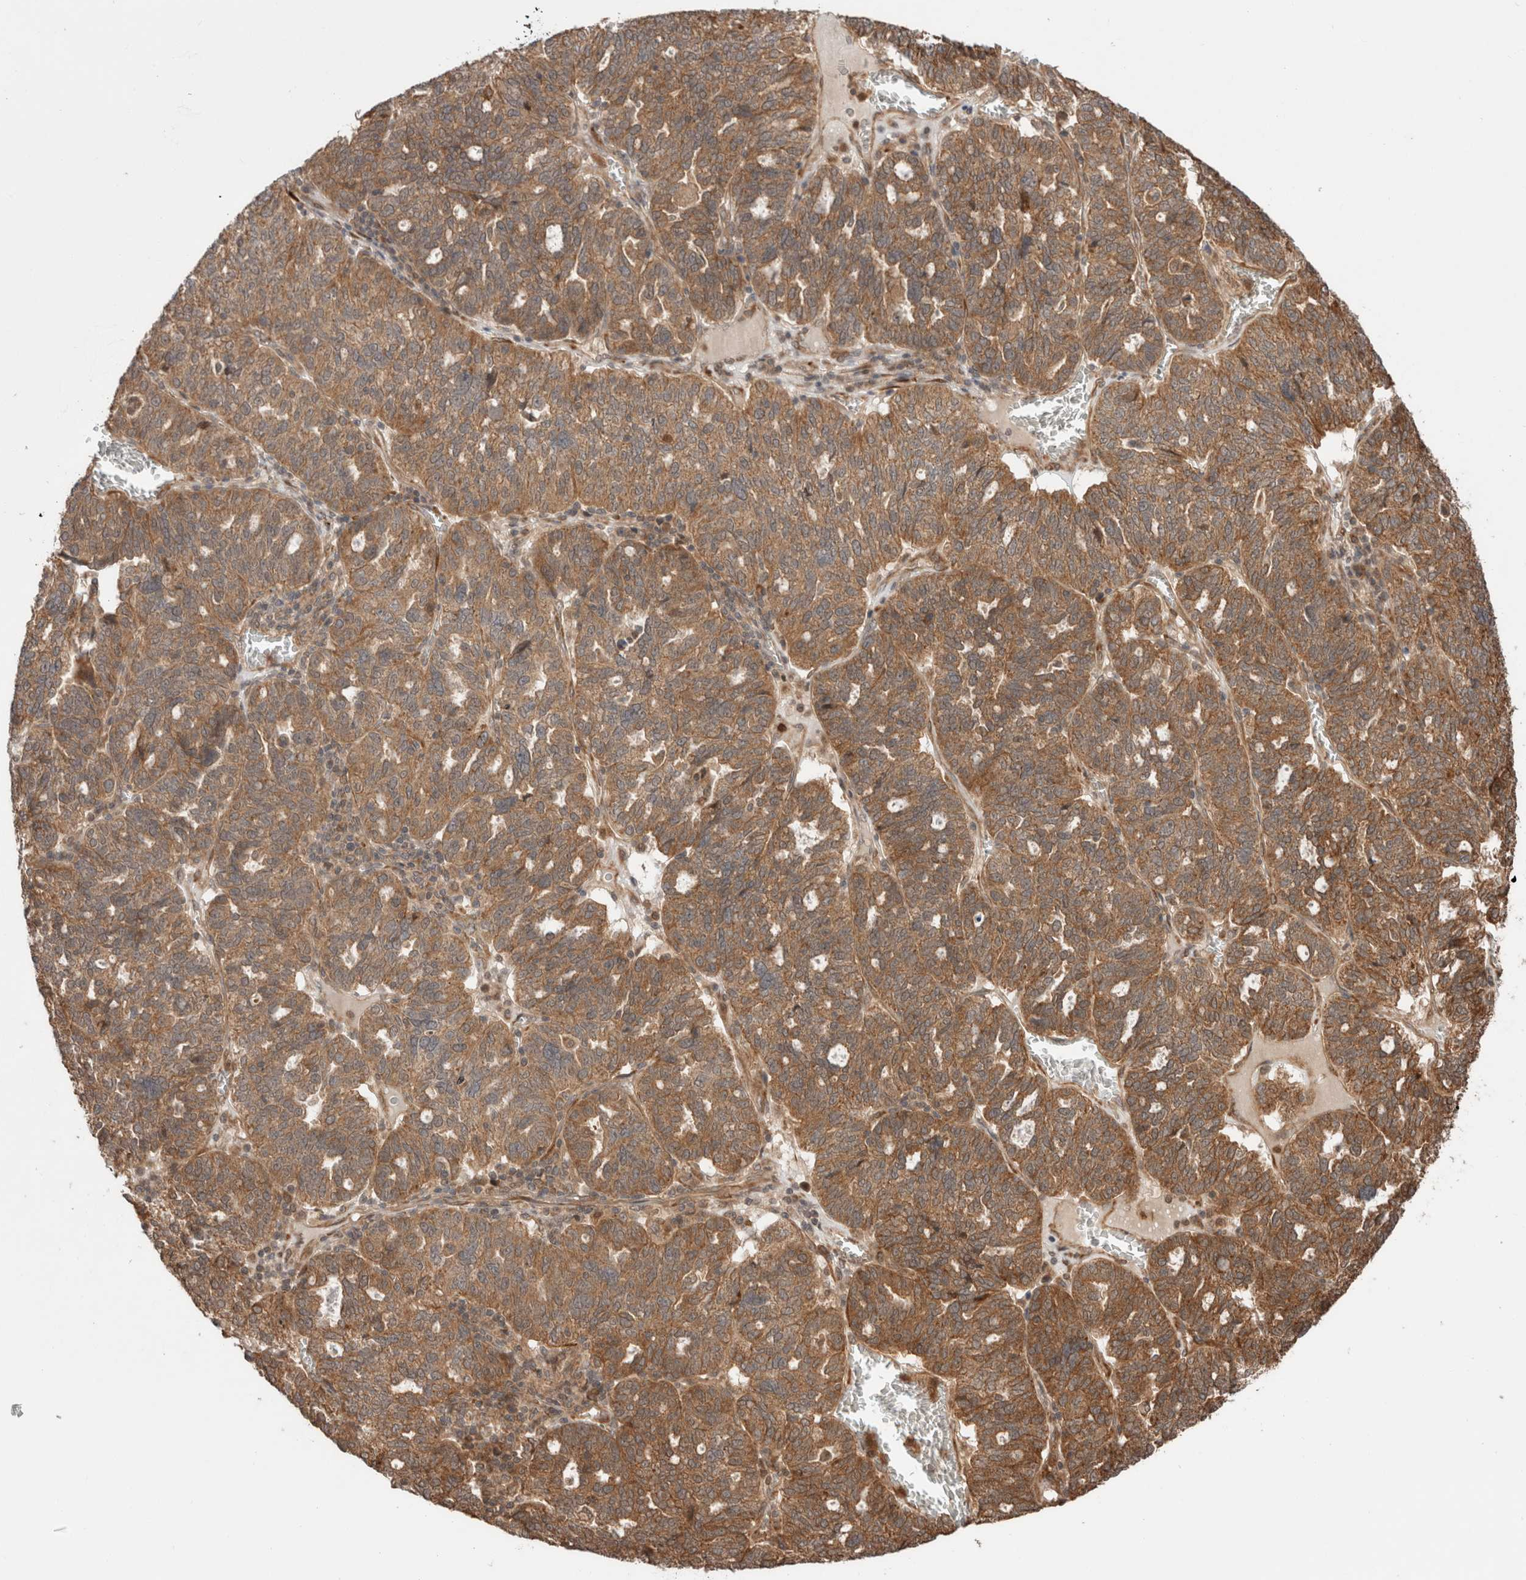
{"staining": {"intensity": "strong", "quantity": ">75%", "location": "cytoplasmic/membranous"}, "tissue": "ovarian cancer", "cell_type": "Tumor cells", "image_type": "cancer", "snomed": [{"axis": "morphology", "description": "Cystadenocarcinoma, serous, NOS"}, {"axis": "topography", "description": "Ovary"}], "caption": "Tumor cells display high levels of strong cytoplasmic/membranous expression in approximately >75% of cells in human ovarian cancer (serous cystadenocarcinoma). (Stains: DAB (3,3'-diaminobenzidine) in brown, nuclei in blue, Microscopy: brightfield microscopy at high magnification).", "gene": "ZNF649", "patient": {"sex": "female", "age": 59}}